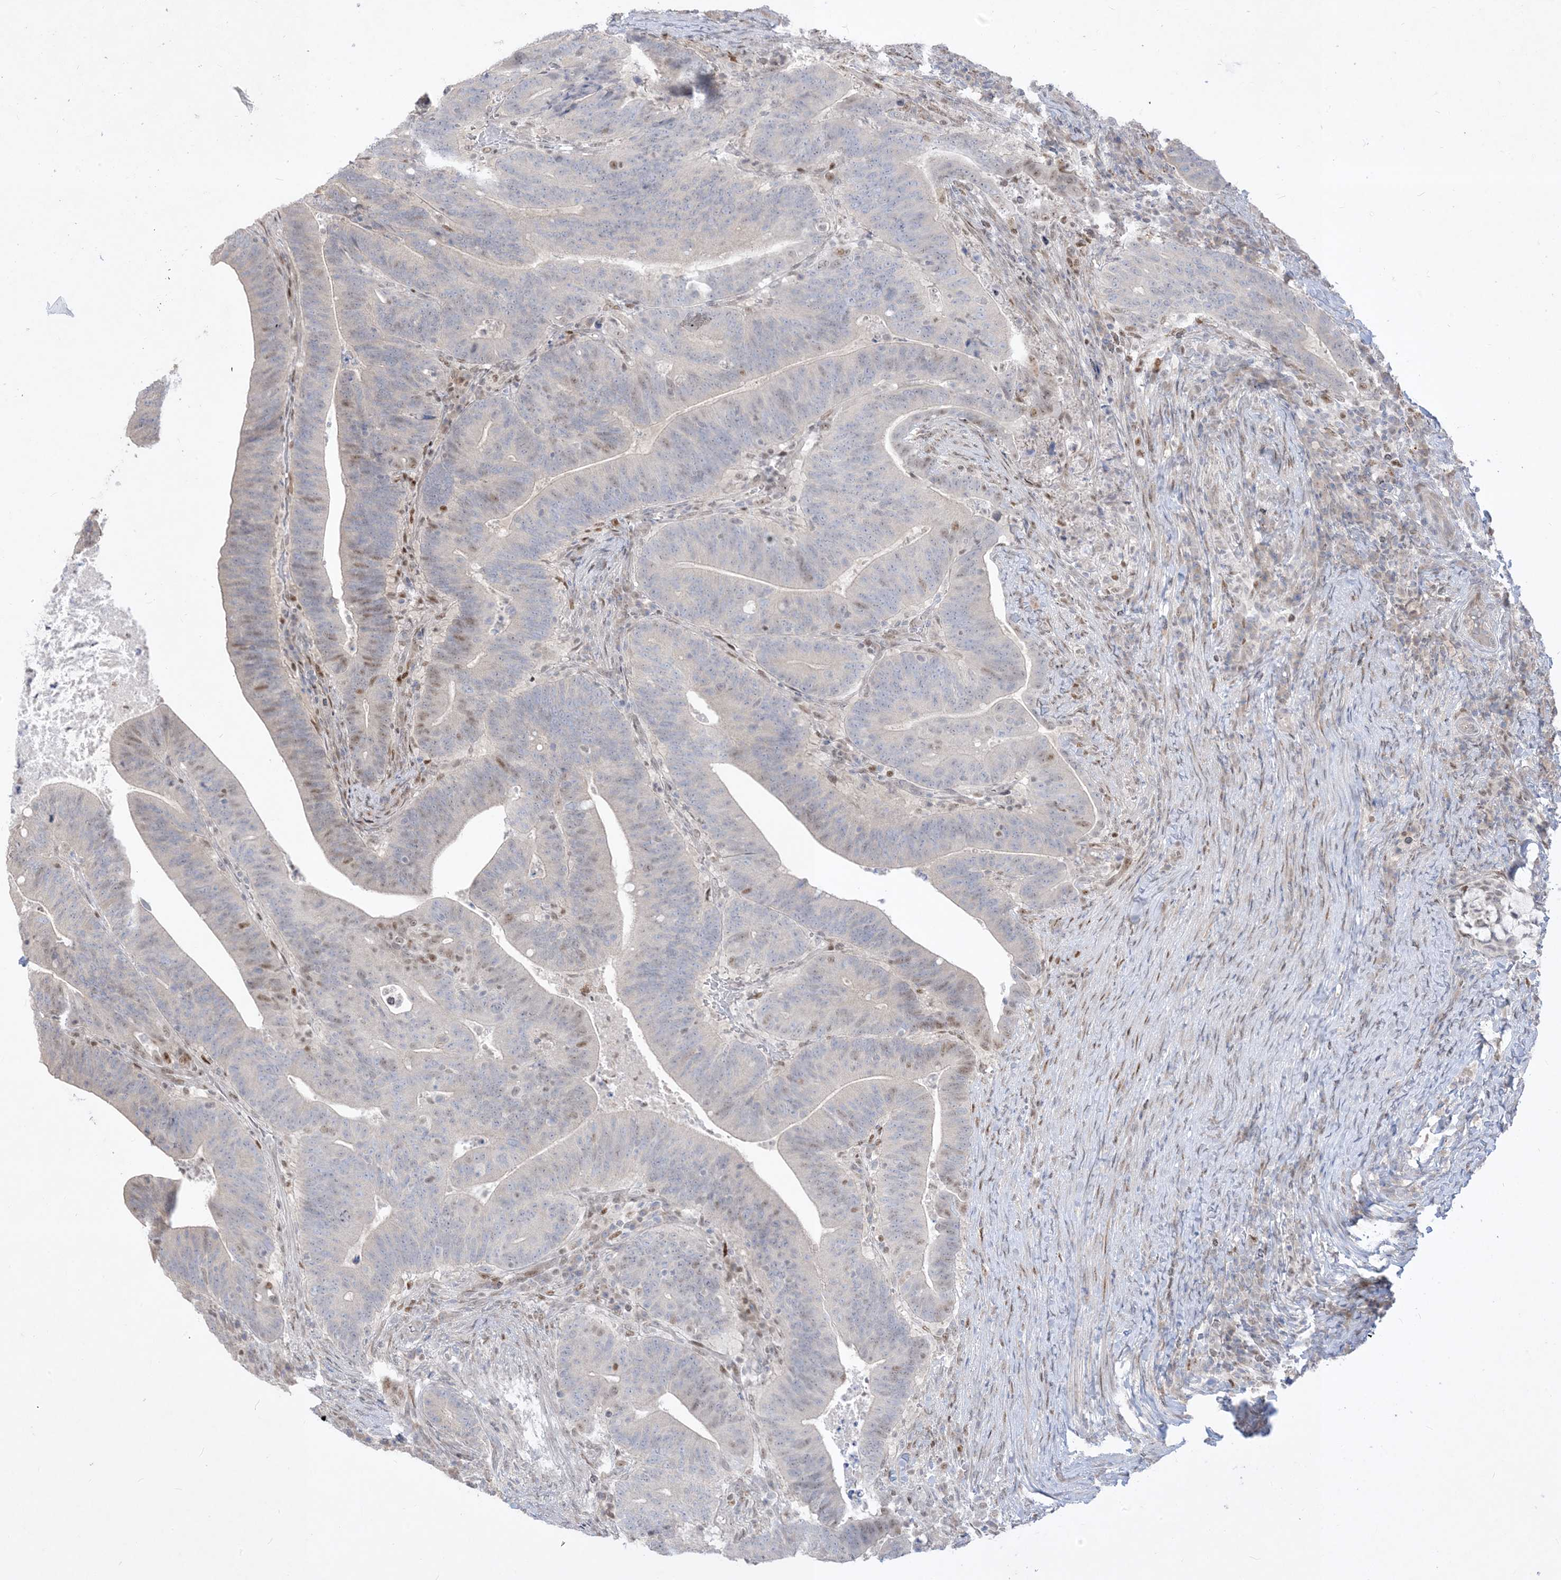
{"staining": {"intensity": "moderate", "quantity": "<25%", "location": "nuclear"}, "tissue": "colorectal cancer", "cell_type": "Tumor cells", "image_type": "cancer", "snomed": [{"axis": "morphology", "description": "Adenocarcinoma, NOS"}, {"axis": "topography", "description": "Colon"}], "caption": "Colorectal cancer stained with DAB immunohistochemistry (IHC) exhibits low levels of moderate nuclear staining in approximately <25% of tumor cells.", "gene": "BHLHE40", "patient": {"sex": "female", "age": 66}}